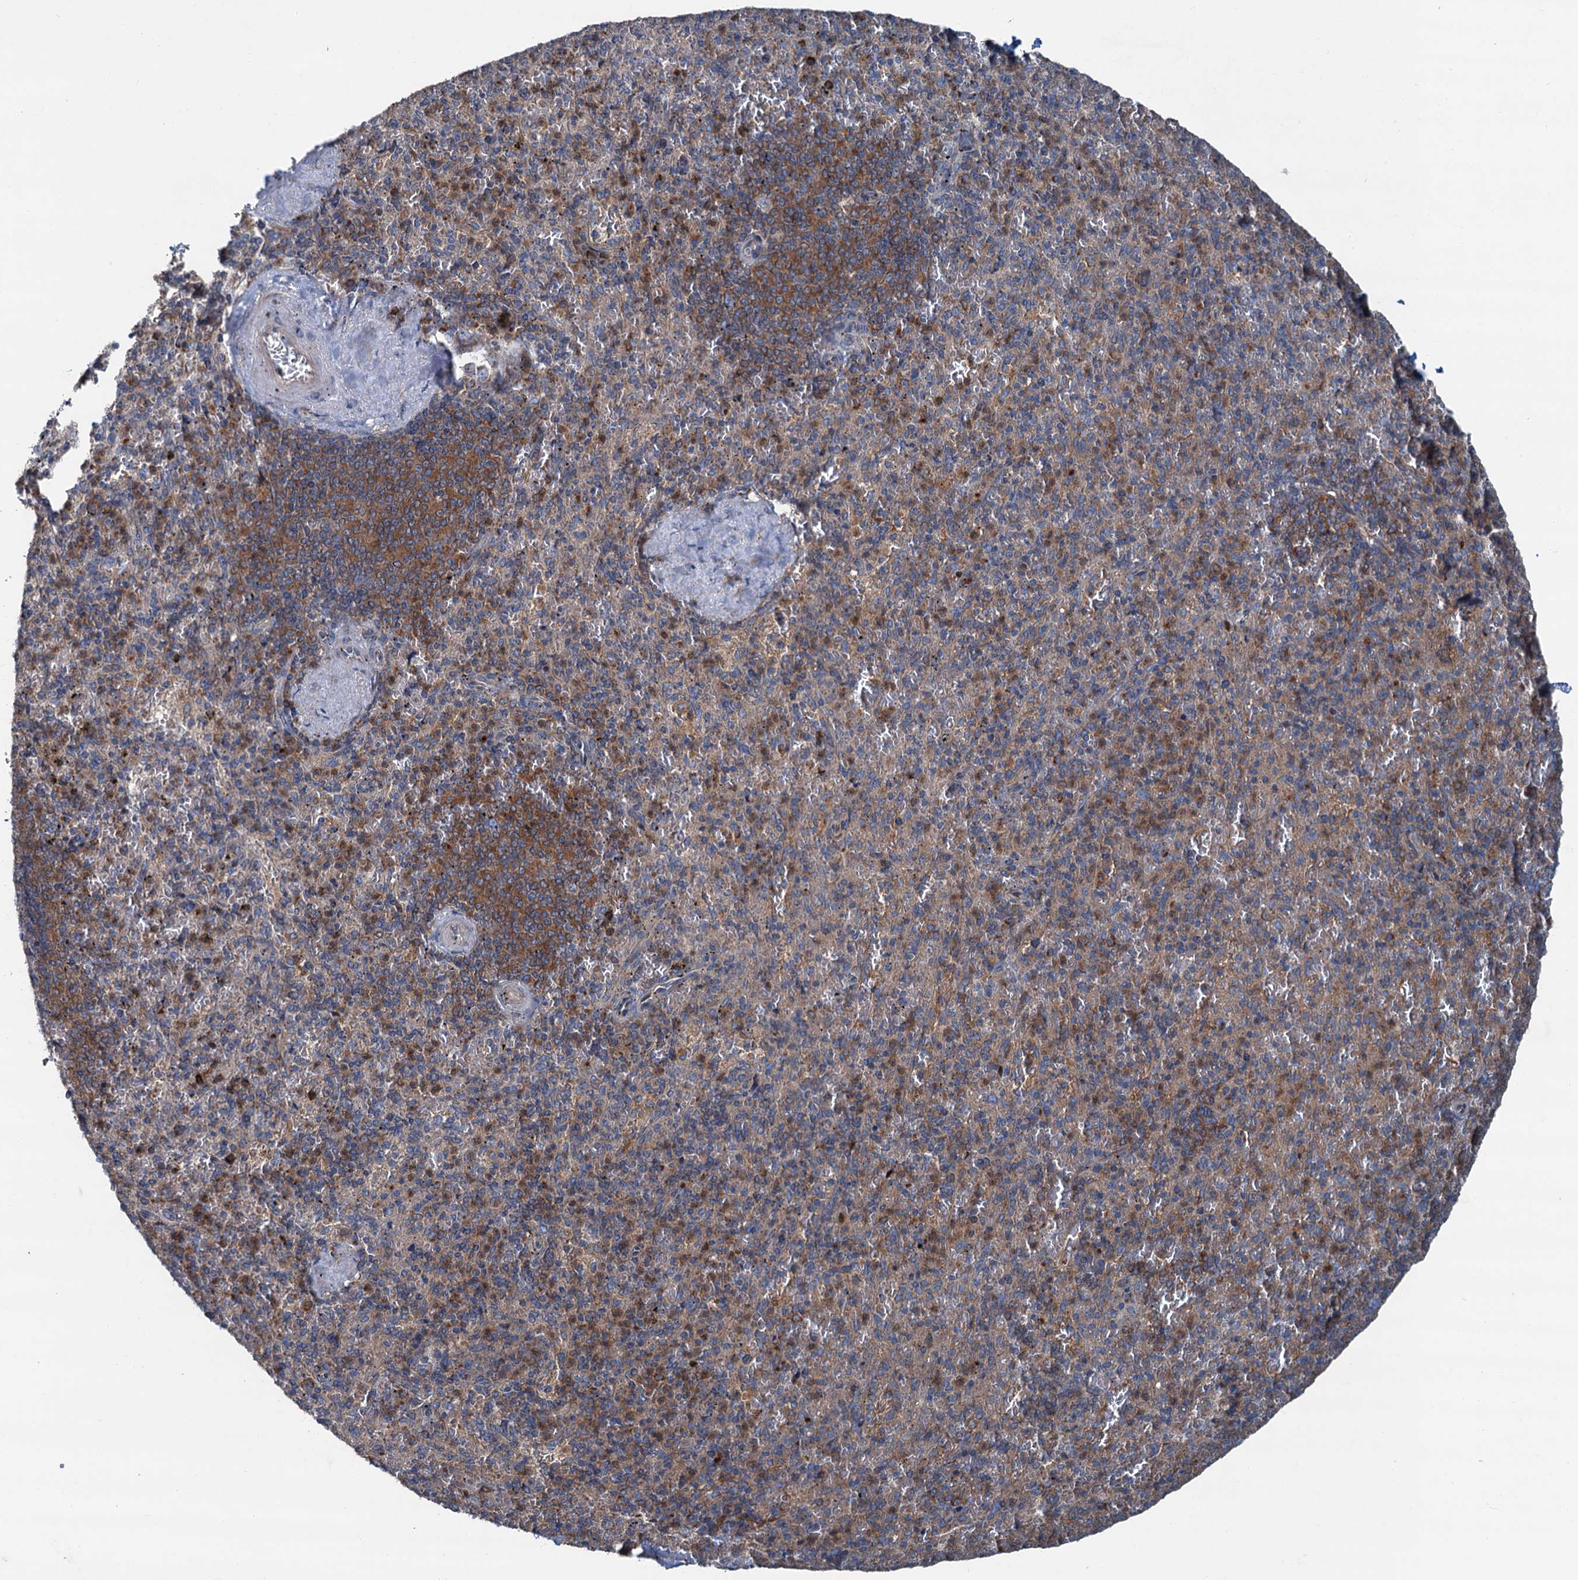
{"staining": {"intensity": "moderate", "quantity": "25%-75%", "location": "cytoplasmic/membranous"}, "tissue": "spleen", "cell_type": "Cells in red pulp", "image_type": "normal", "snomed": [{"axis": "morphology", "description": "Normal tissue, NOS"}, {"axis": "topography", "description": "Spleen"}], "caption": "Moderate cytoplasmic/membranous protein expression is appreciated in about 25%-75% of cells in red pulp in spleen. The protein of interest is stained brown, and the nuclei are stained in blue (DAB IHC with brightfield microscopy, high magnification).", "gene": "RUFY1", "patient": {"sex": "male", "age": 82}}